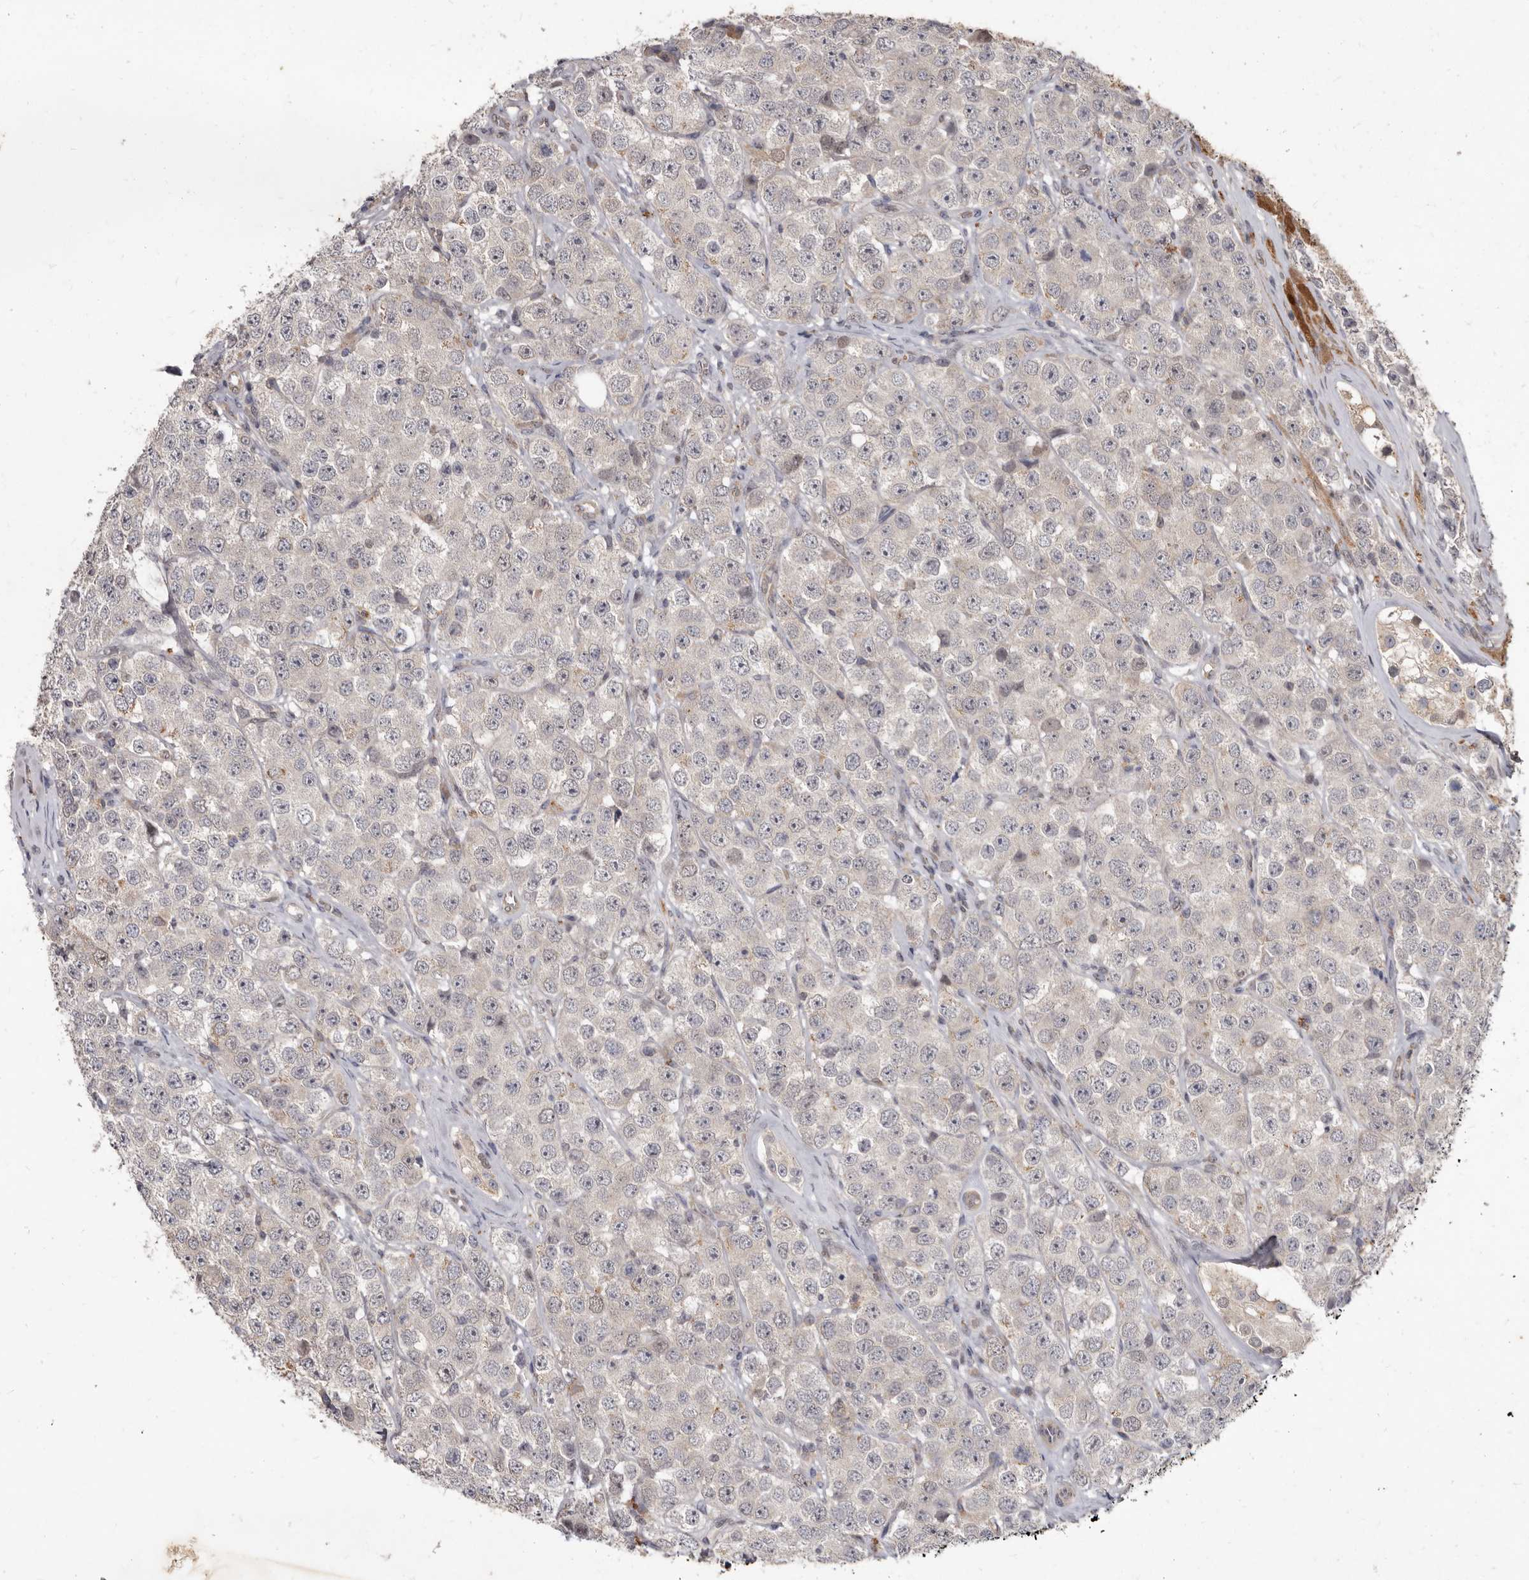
{"staining": {"intensity": "negative", "quantity": "none", "location": "none"}, "tissue": "testis cancer", "cell_type": "Tumor cells", "image_type": "cancer", "snomed": [{"axis": "morphology", "description": "Seminoma, NOS"}, {"axis": "topography", "description": "Testis"}], "caption": "Immunohistochemistry micrograph of human testis seminoma stained for a protein (brown), which demonstrates no expression in tumor cells.", "gene": "ACLY", "patient": {"sex": "male", "age": 28}}